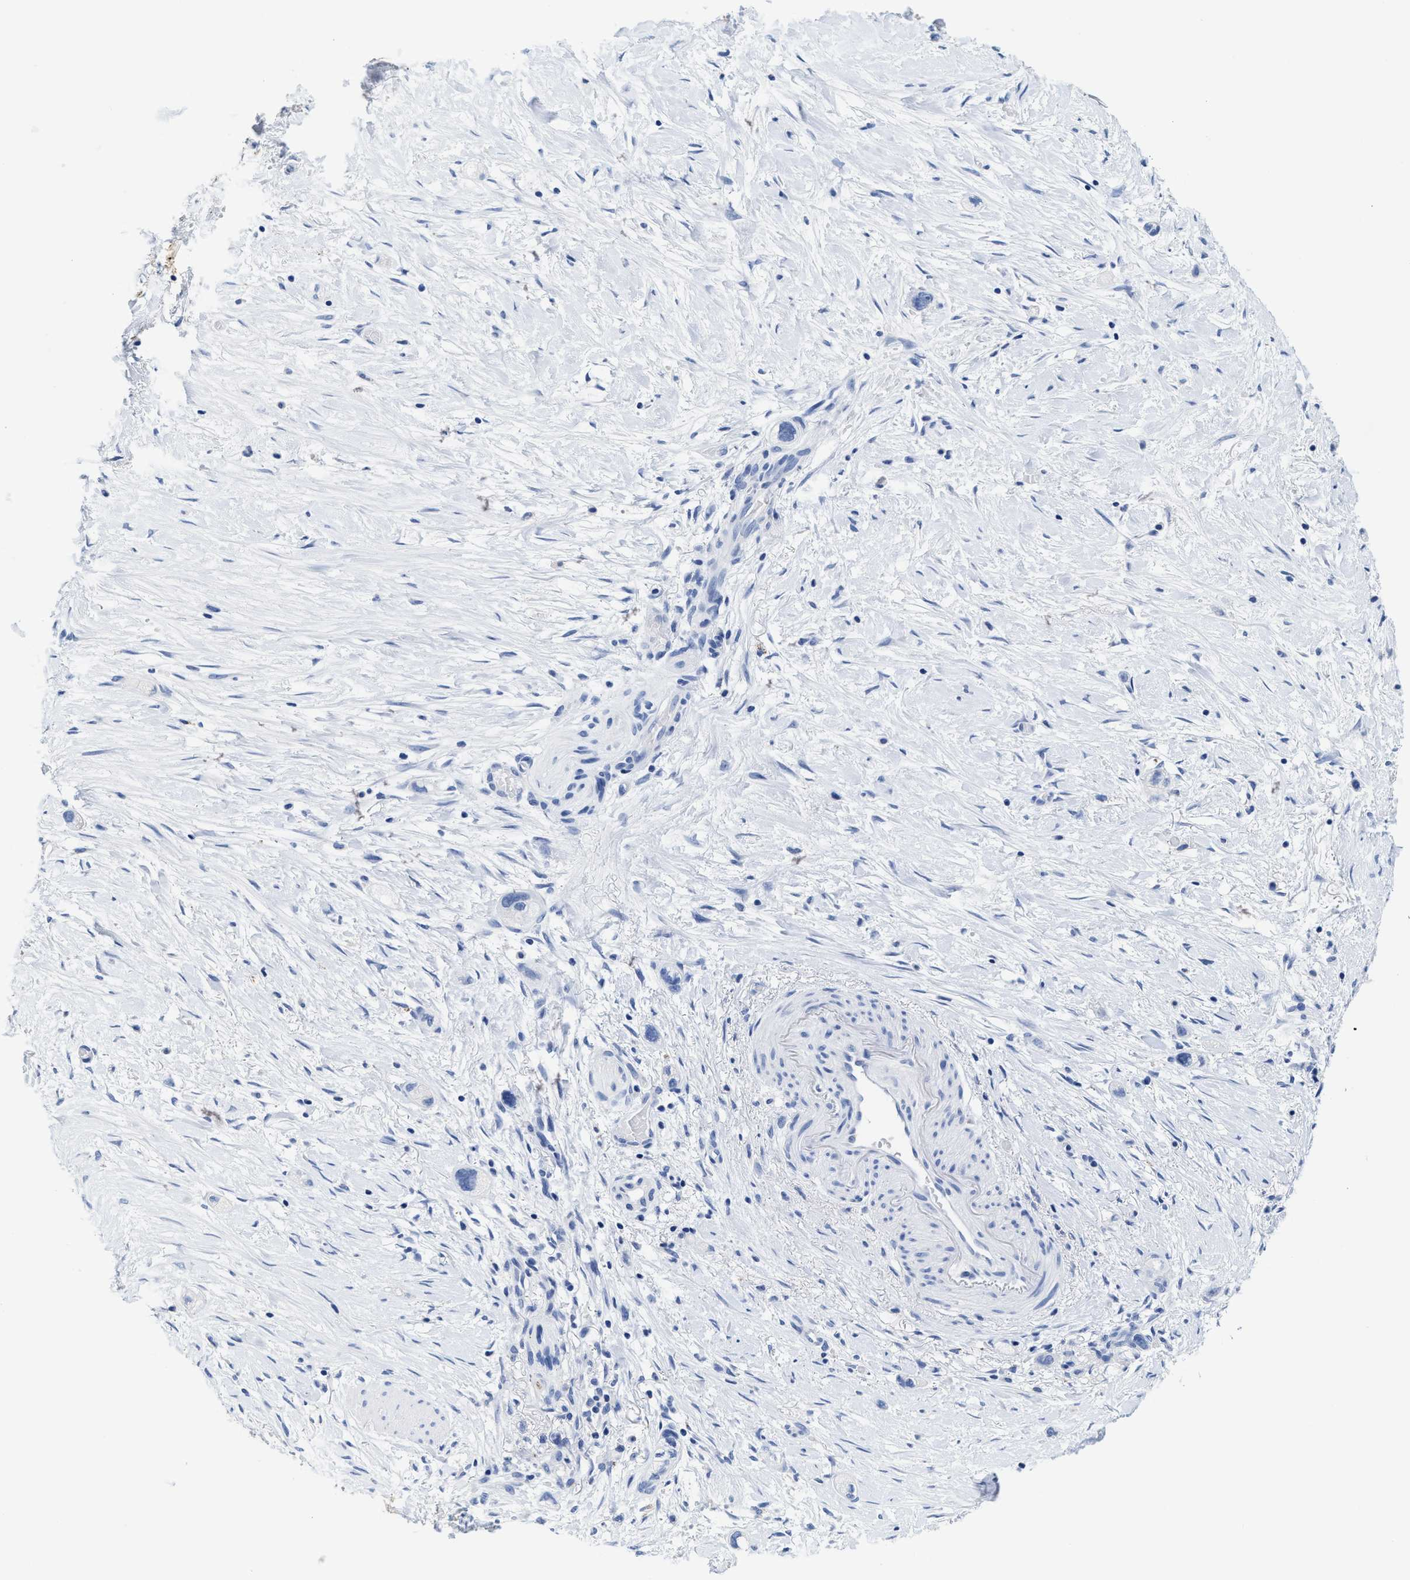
{"staining": {"intensity": "negative", "quantity": "none", "location": "none"}, "tissue": "stomach cancer", "cell_type": "Tumor cells", "image_type": "cancer", "snomed": [{"axis": "morphology", "description": "Adenocarcinoma, NOS"}, {"axis": "topography", "description": "Stomach"}, {"axis": "topography", "description": "Stomach, lower"}], "caption": "Tumor cells are negative for brown protein staining in stomach cancer. The staining was performed using DAB to visualize the protein expression in brown, while the nuclei were stained in blue with hematoxylin (Magnification: 20x).", "gene": "TTC3", "patient": {"sex": "female", "age": 48}}